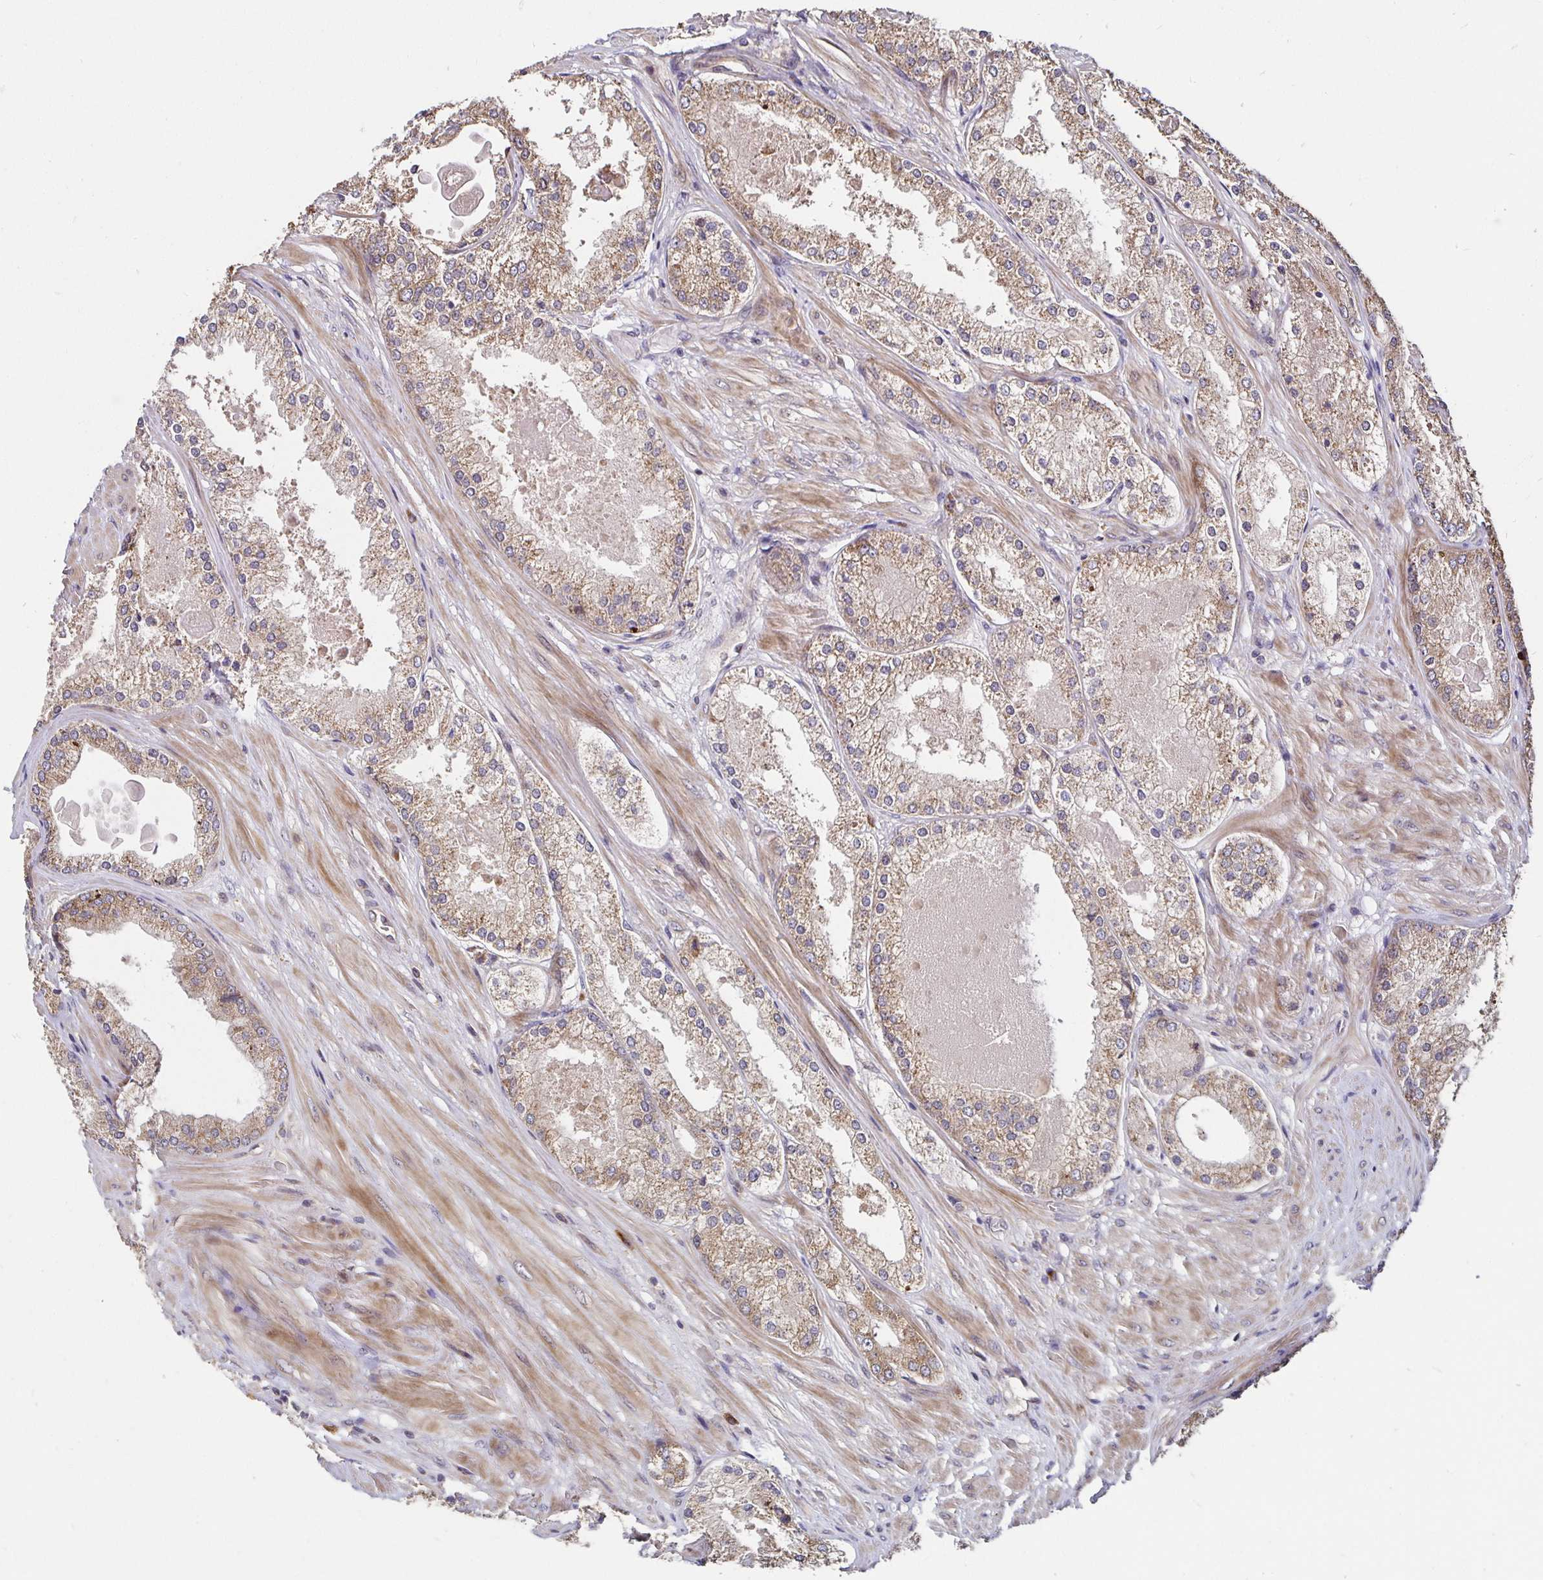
{"staining": {"intensity": "moderate", "quantity": ">75%", "location": "cytoplasmic/membranous"}, "tissue": "prostate cancer", "cell_type": "Tumor cells", "image_type": "cancer", "snomed": [{"axis": "morphology", "description": "Adenocarcinoma, Low grade"}, {"axis": "topography", "description": "Prostate"}], "caption": "This image displays IHC staining of human prostate cancer (low-grade adenocarcinoma), with medium moderate cytoplasmic/membranous positivity in approximately >75% of tumor cells.", "gene": "MLST8", "patient": {"sex": "male", "age": 68}}